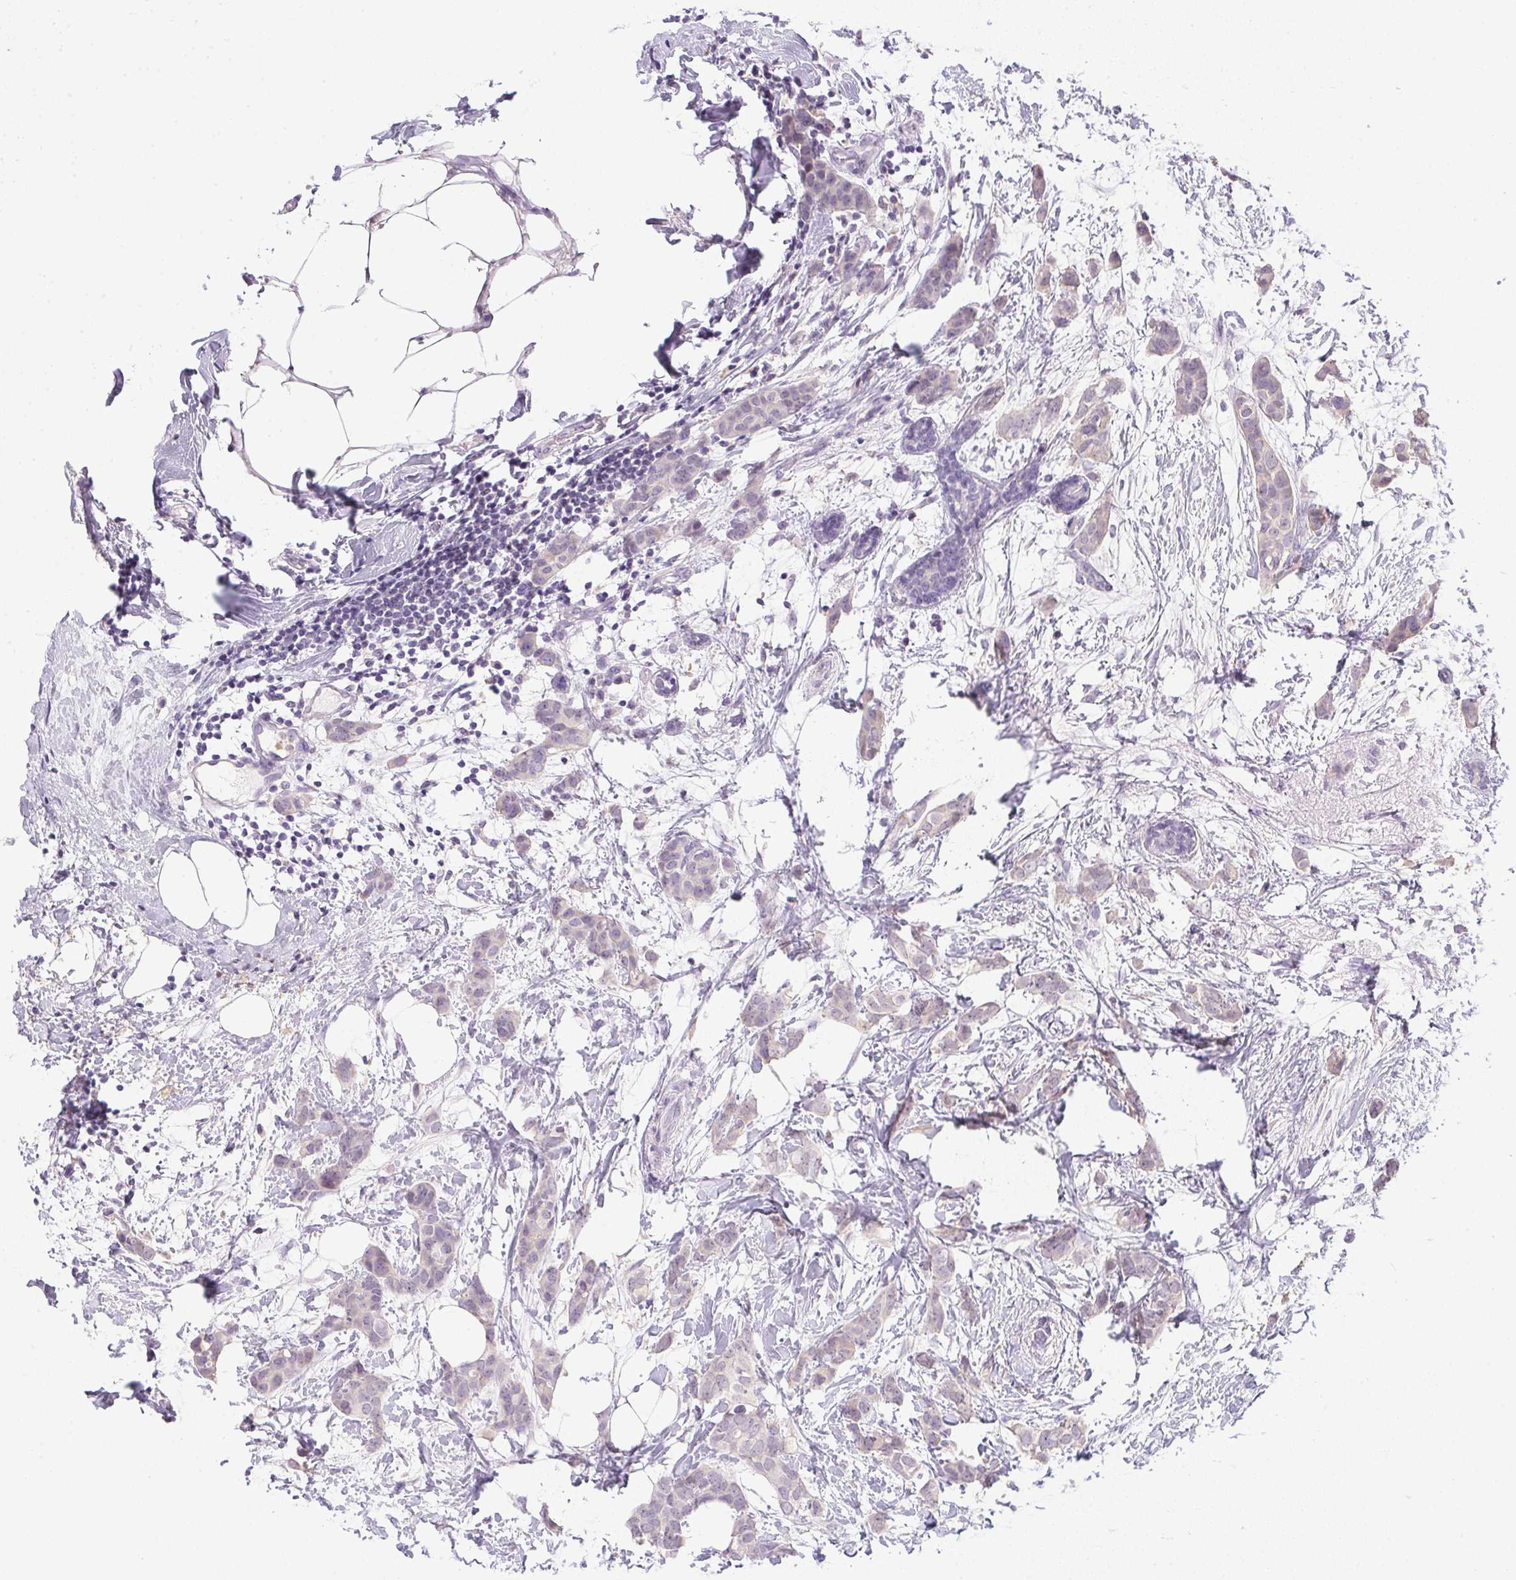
{"staining": {"intensity": "negative", "quantity": "none", "location": "none"}, "tissue": "breast cancer", "cell_type": "Tumor cells", "image_type": "cancer", "snomed": [{"axis": "morphology", "description": "Duct carcinoma"}, {"axis": "topography", "description": "Breast"}], "caption": "Breast cancer (invasive ductal carcinoma) was stained to show a protein in brown. There is no significant expression in tumor cells.", "gene": "DNAJC5G", "patient": {"sex": "female", "age": 62}}